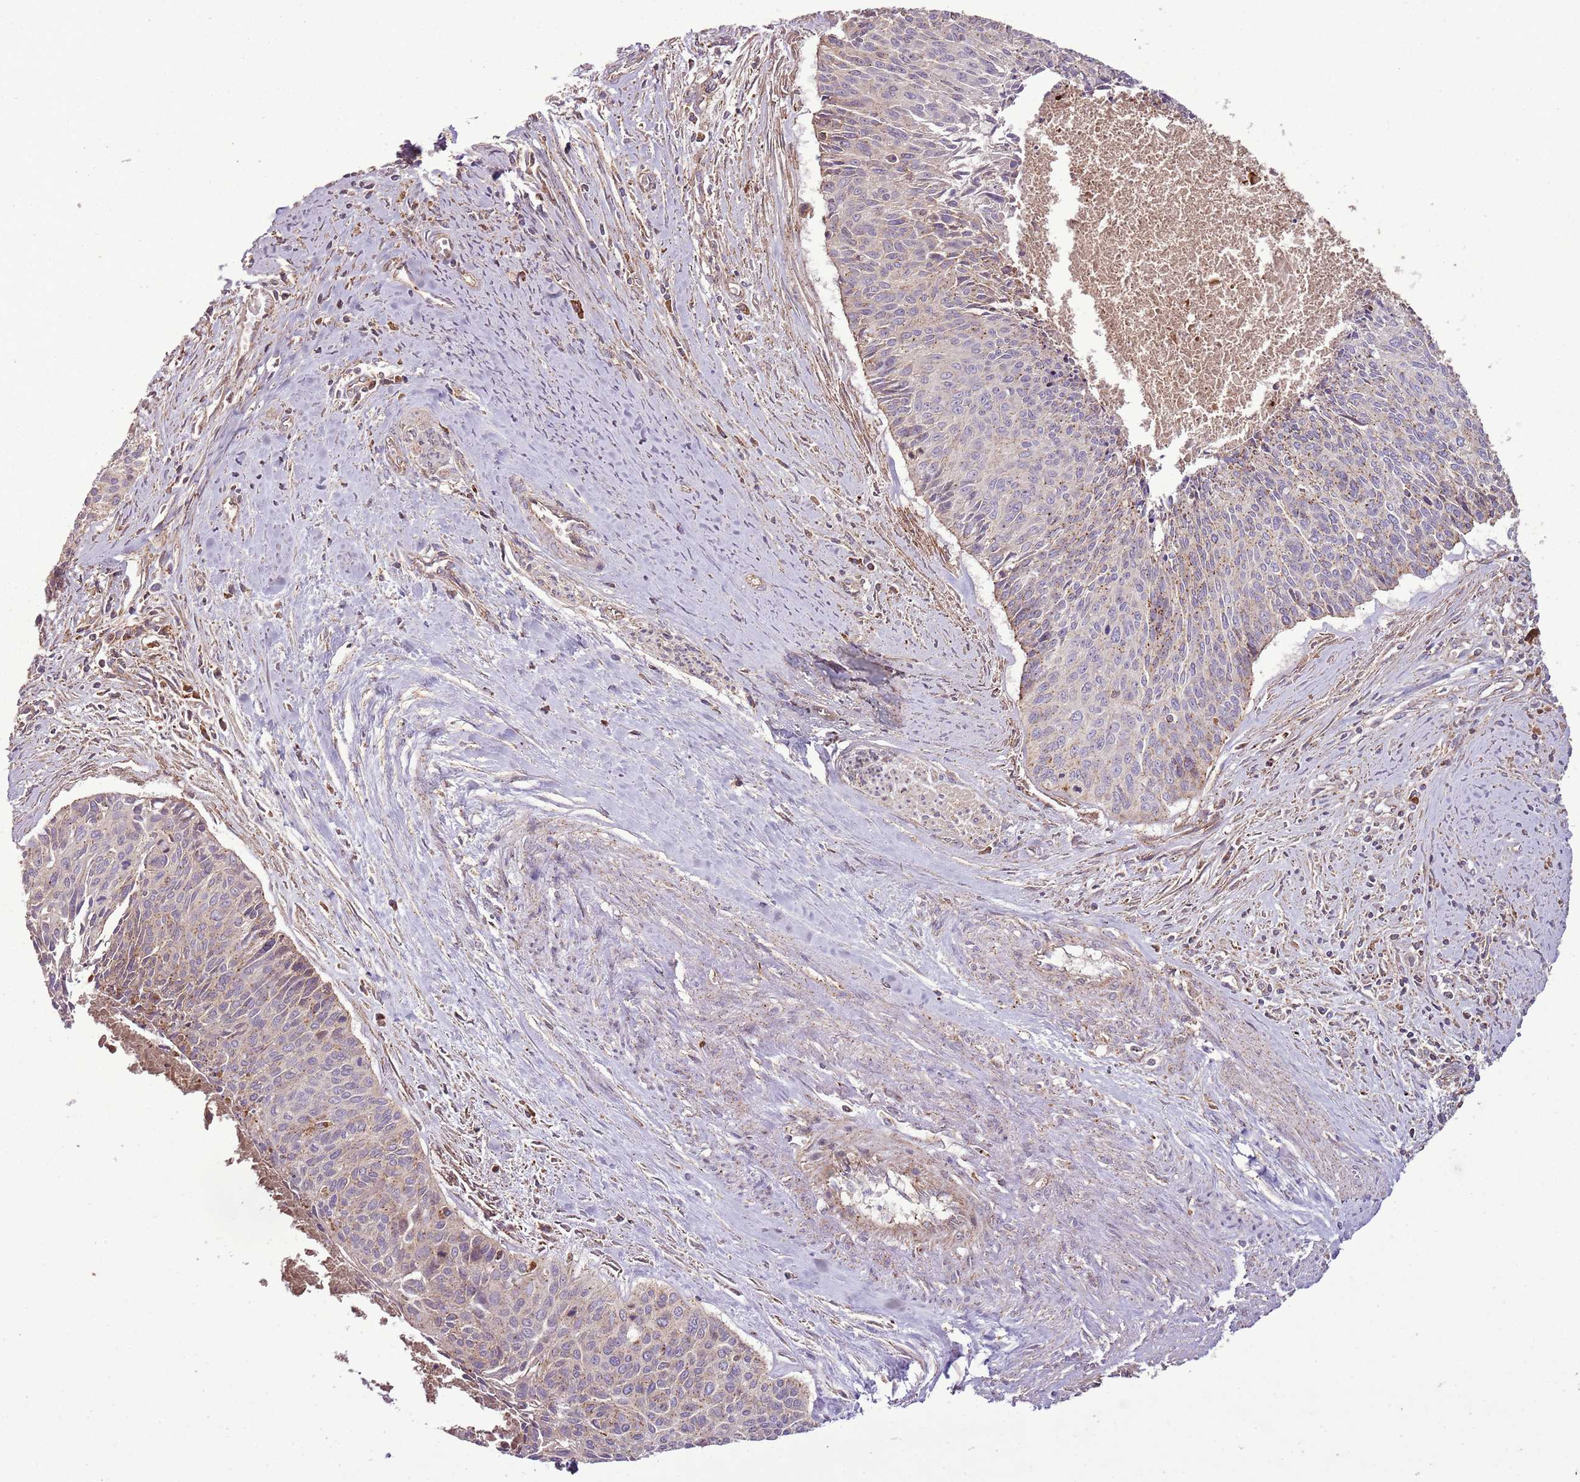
{"staining": {"intensity": "negative", "quantity": "none", "location": "none"}, "tissue": "cervical cancer", "cell_type": "Tumor cells", "image_type": "cancer", "snomed": [{"axis": "morphology", "description": "Squamous cell carcinoma, NOS"}, {"axis": "topography", "description": "Cervix"}], "caption": "IHC histopathology image of neoplastic tissue: human cervical cancer stained with DAB demonstrates no significant protein staining in tumor cells. (Brightfield microscopy of DAB (3,3'-diaminobenzidine) immunohistochemistry (IHC) at high magnification).", "gene": "ANKRD24", "patient": {"sex": "female", "age": 55}}